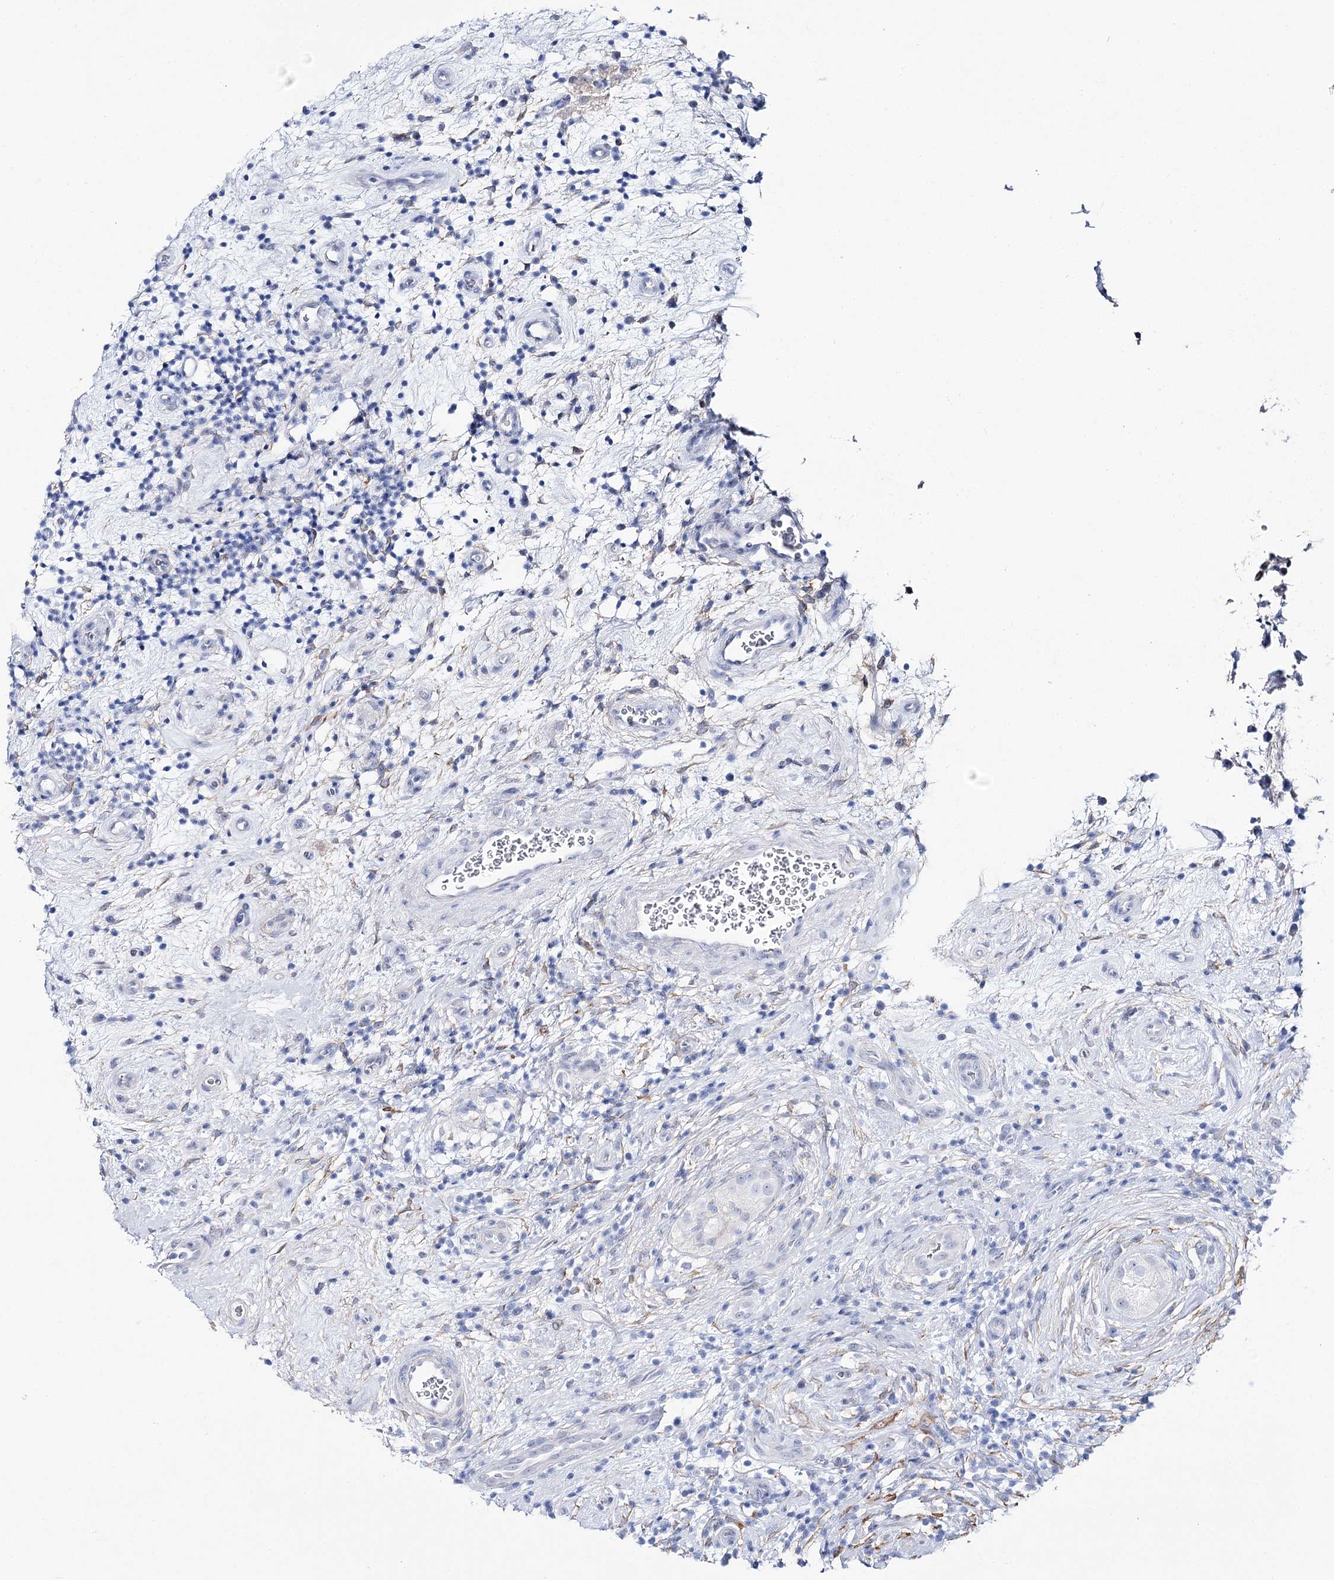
{"staining": {"intensity": "negative", "quantity": "none", "location": "none"}, "tissue": "testis cancer", "cell_type": "Tumor cells", "image_type": "cancer", "snomed": [{"axis": "morphology", "description": "Seminoma, NOS"}, {"axis": "topography", "description": "Testis"}], "caption": "DAB (3,3'-diaminobenzidine) immunohistochemical staining of testis cancer (seminoma) demonstrates no significant expression in tumor cells.", "gene": "UGDH", "patient": {"sex": "male", "age": 49}}